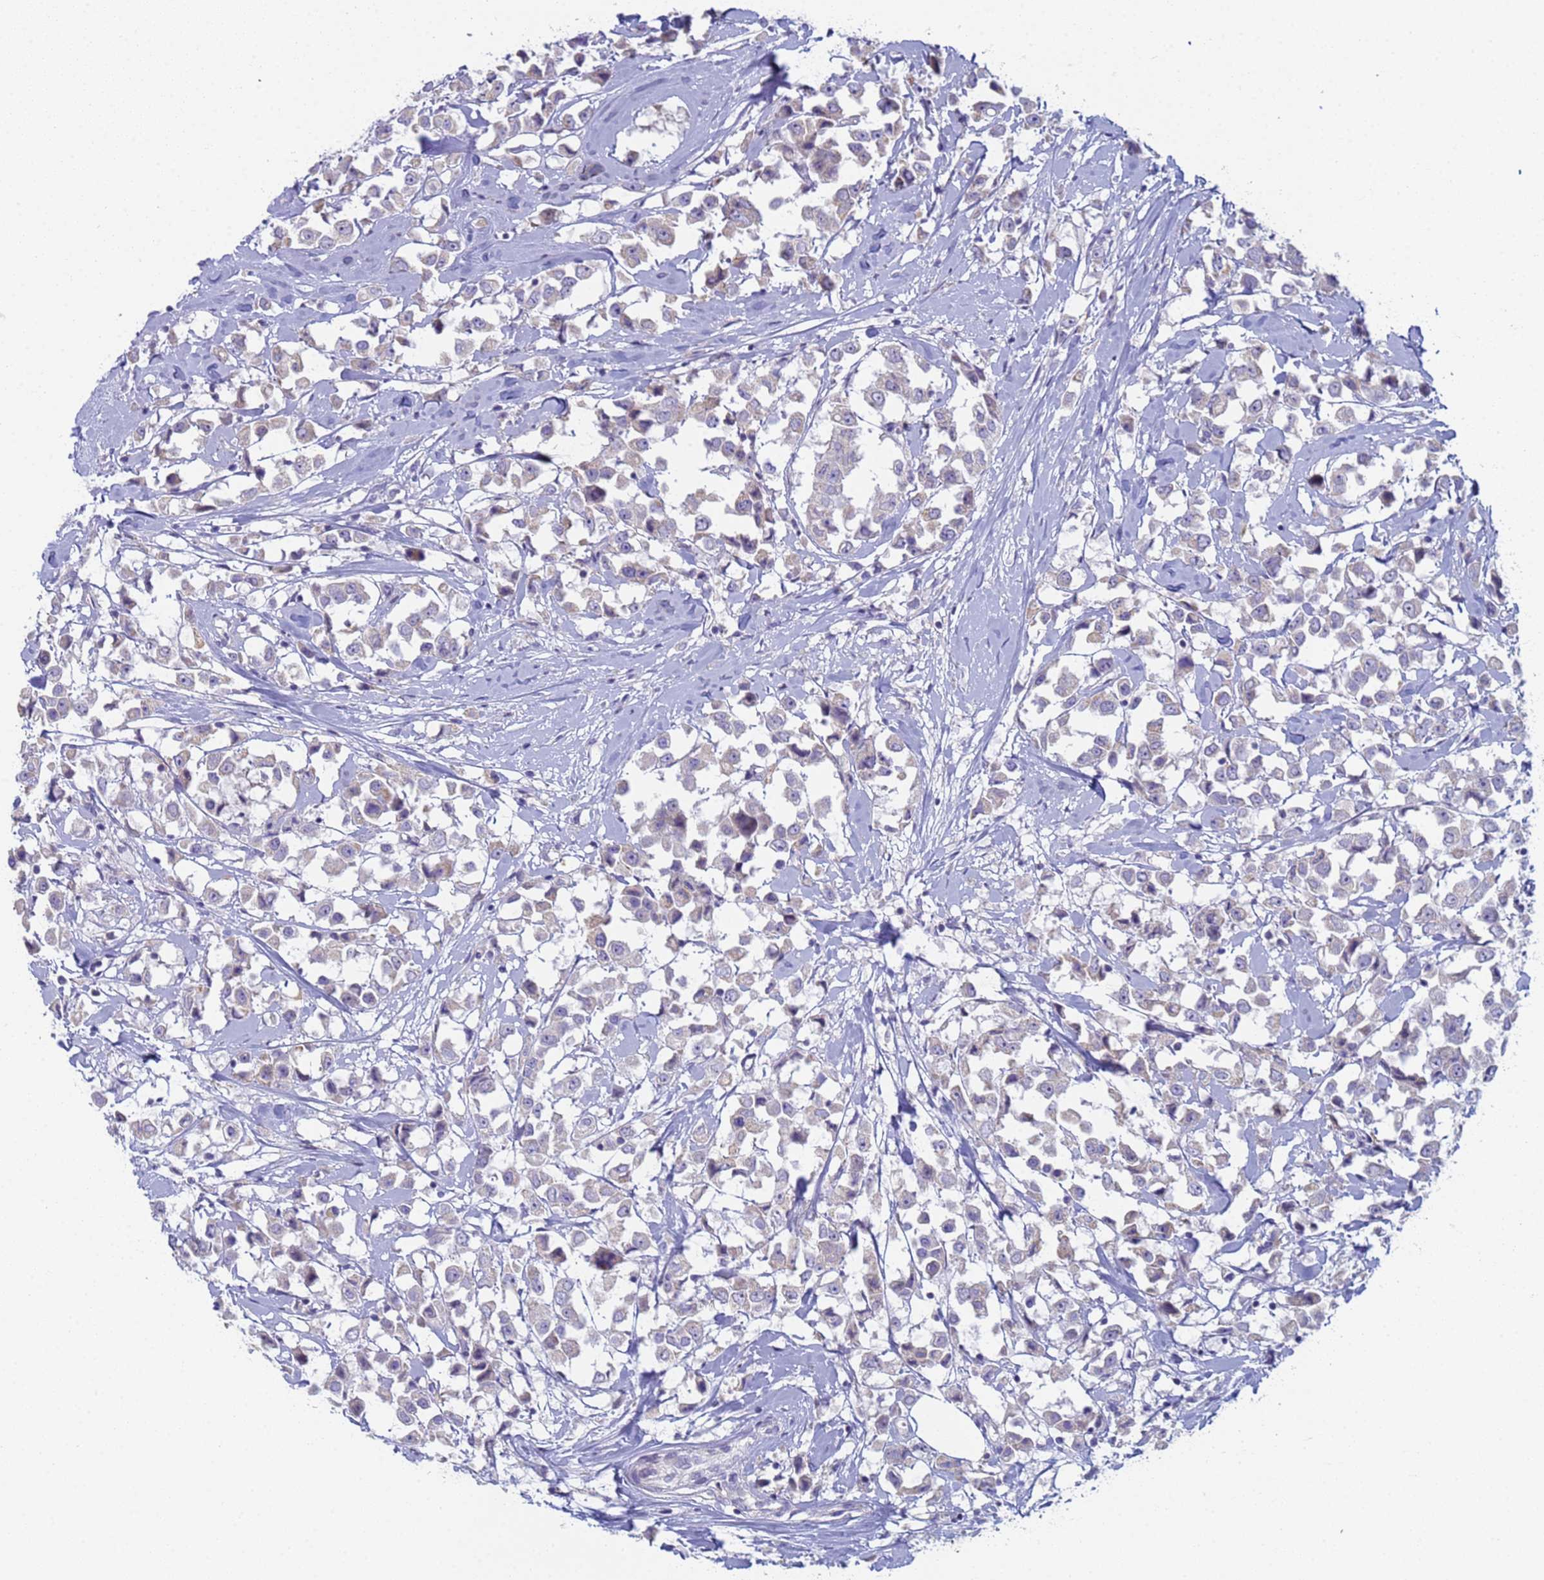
{"staining": {"intensity": "negative", "quantity": "none", "location": "none"}, "tissue": "breast cancer", "cell_type": "Tumor cells", "image_type": "cancer", "snomed": [{"axis": "morphology", "description": "Duct carcinoma"}, {"axis": "topography", "description": "Breast"}], "caption": "A micrograph of human breast intraductal carcinoma is negative for staining in tumor cells.", "gene": "CR1", "patient": {"sex": "female", "age": 61}}